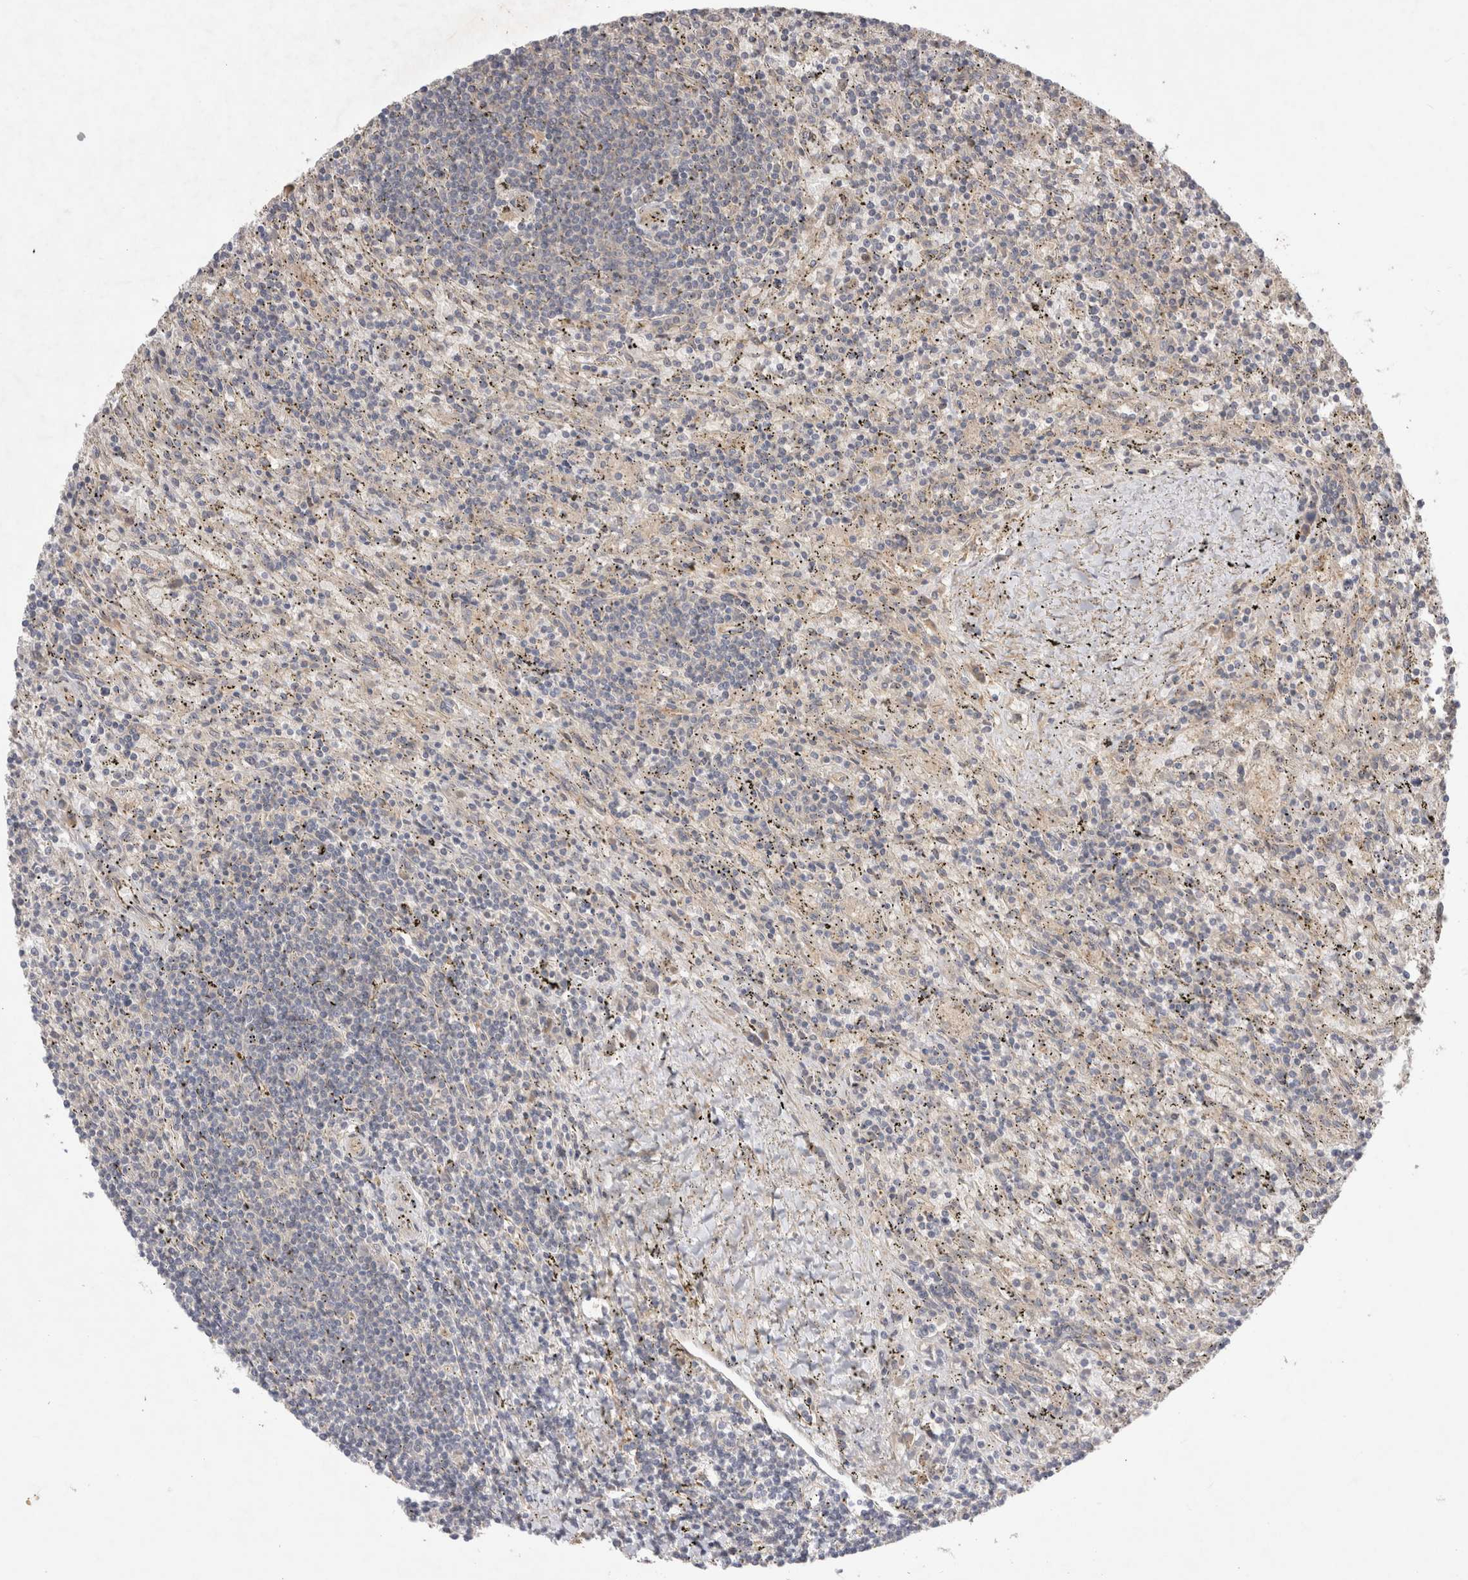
{"staining": {"intensity": "negative", "quantity": "none", "location": "none"}, "tissue": "lymphoma", "cell_type": "Tumor cells", "image_type": "cancer", "snomed": [{"axis": "morphology", "description": "Malignant lymphoma, non-Hodgkin's type, Low grade"}, {"axis": "topography", "description": "Spleen"}], "caption": "High magnification brightfield microscopy of lymphoma stained with DAB (brown) and counterstained with hematoxylin (blue): tumor cells show no significant staining.", "gene": "PPP1R42", "patient": {"sex": "male", "age": 76}}